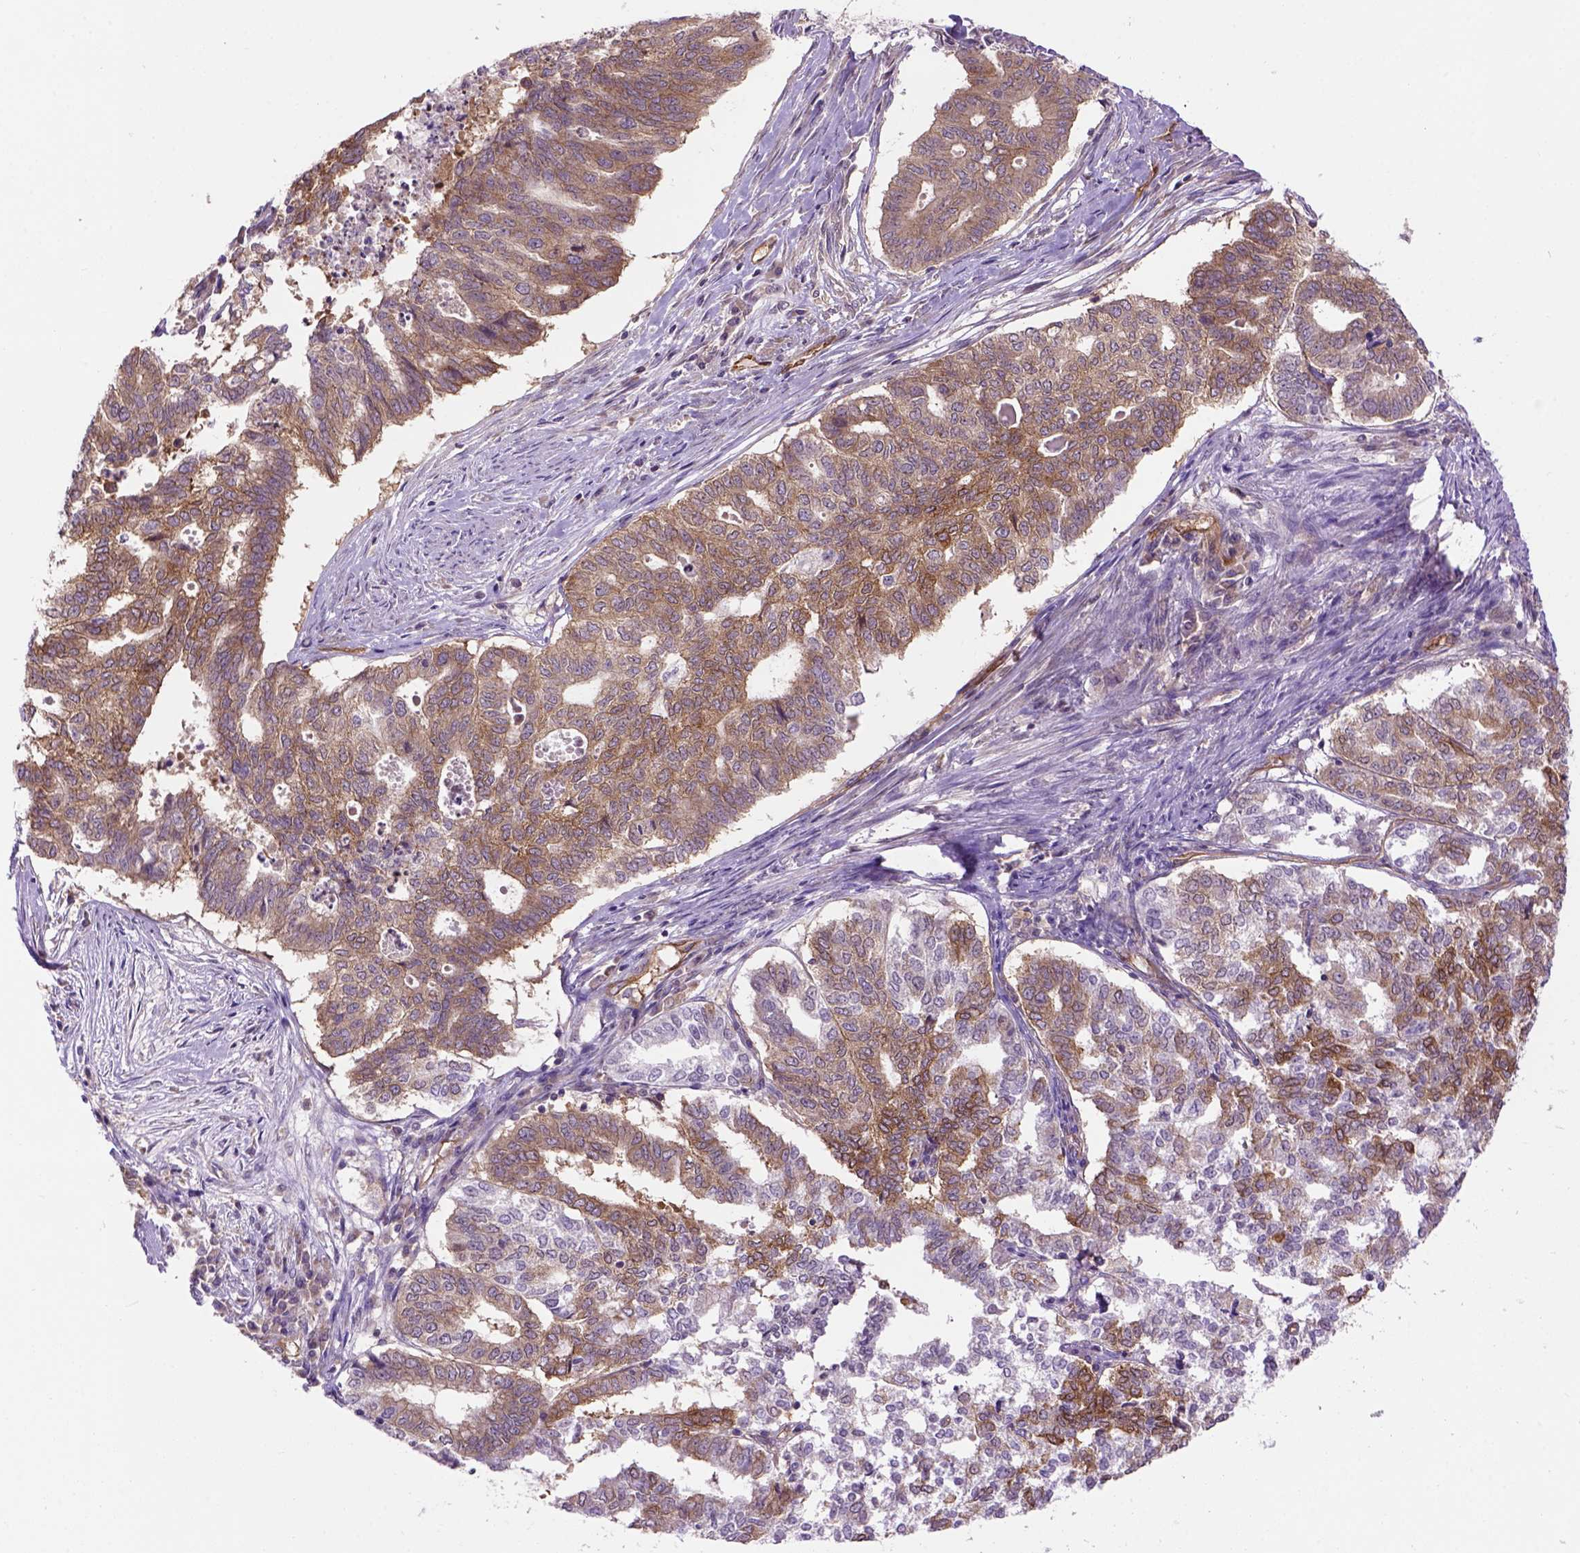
{"staining": {"intensity": "moderate", "quantity": ">75%", "location": "cytoplasmic/membranous"}, "tissue": "endometrial cancer", "cell_type": "Tumor cells", "image_type": "cancer", "snomed": [{"axis": "morphology", "description": "Adenocarcinoma, NOS"}, {"axis": "topography", "description": "Endometrium"}], "caption": "Protein positivity by immunohistochemistry shows moderate cytoplasmic/membranous staining in approximately >75% of tumor cells in endometrial adenocarcinoma. (brown staining indicates protein expression, while blue staining denotes nuclei).", "gene": "CASKIN2", "patient": {"sex": "female", "age": 79}}